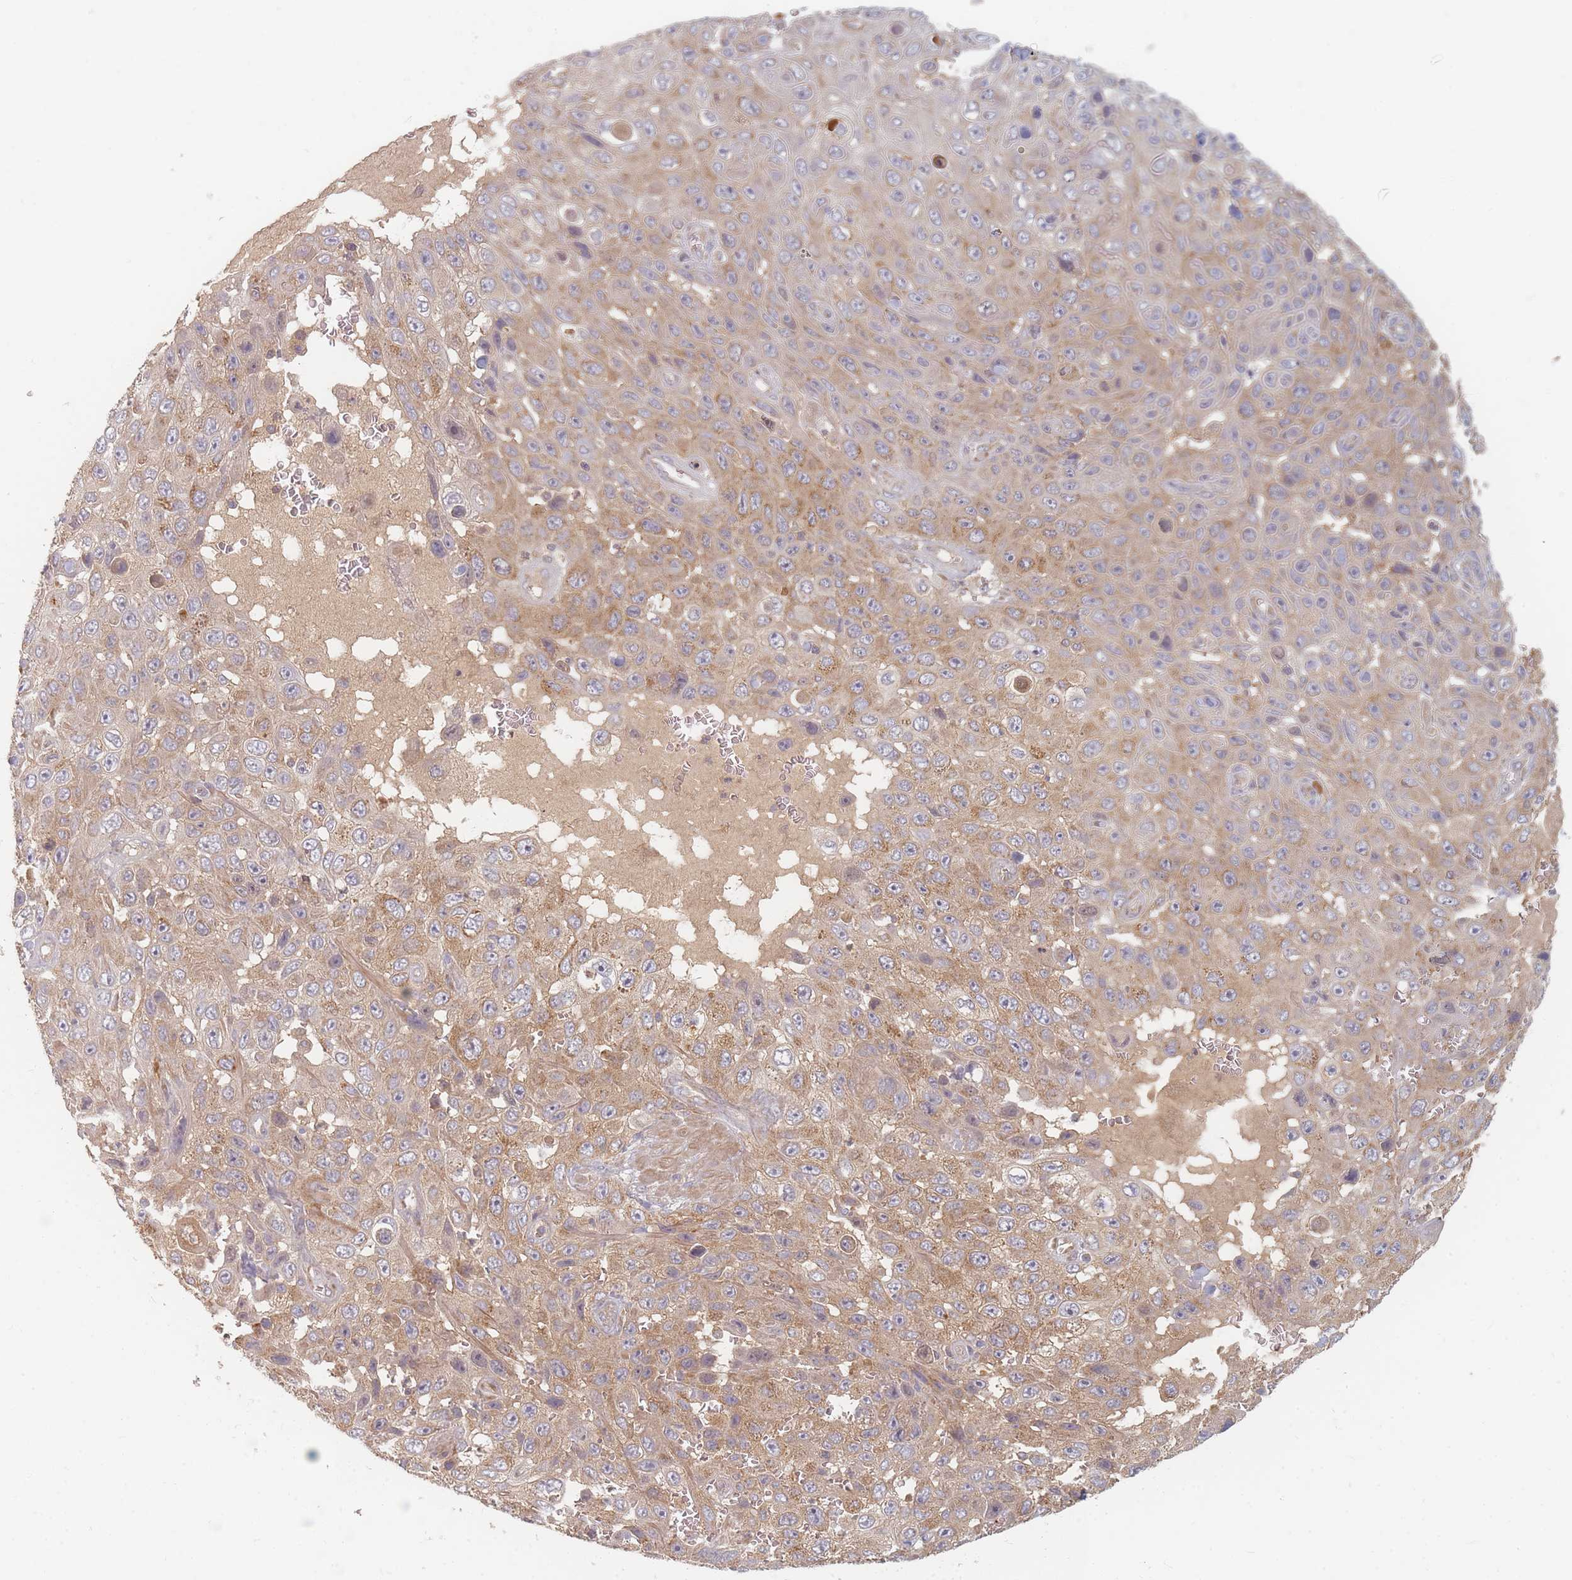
{"staining": {"intensity": "moderate", "quantity": "25%-75%", "location": "cytoplasmic/membranous"}, "tissue": "skin cancer", "cell_type": "Tumor cells", "image_type": "cancer", "snomed": [{"axis": "morphology", "description": "Squamous cell carcinoma, NOS"}, {"axis": "topography", "description": "Skin"}], "caption": "A micrograph of skin cancer (squamous cell carcinoma) stained for a protein demonstrates moderate cytoplasmic/membranous brown staining in tumor cells.", "gene": "SLC35F3", "patient": {"sex": "male", "age": 82}}